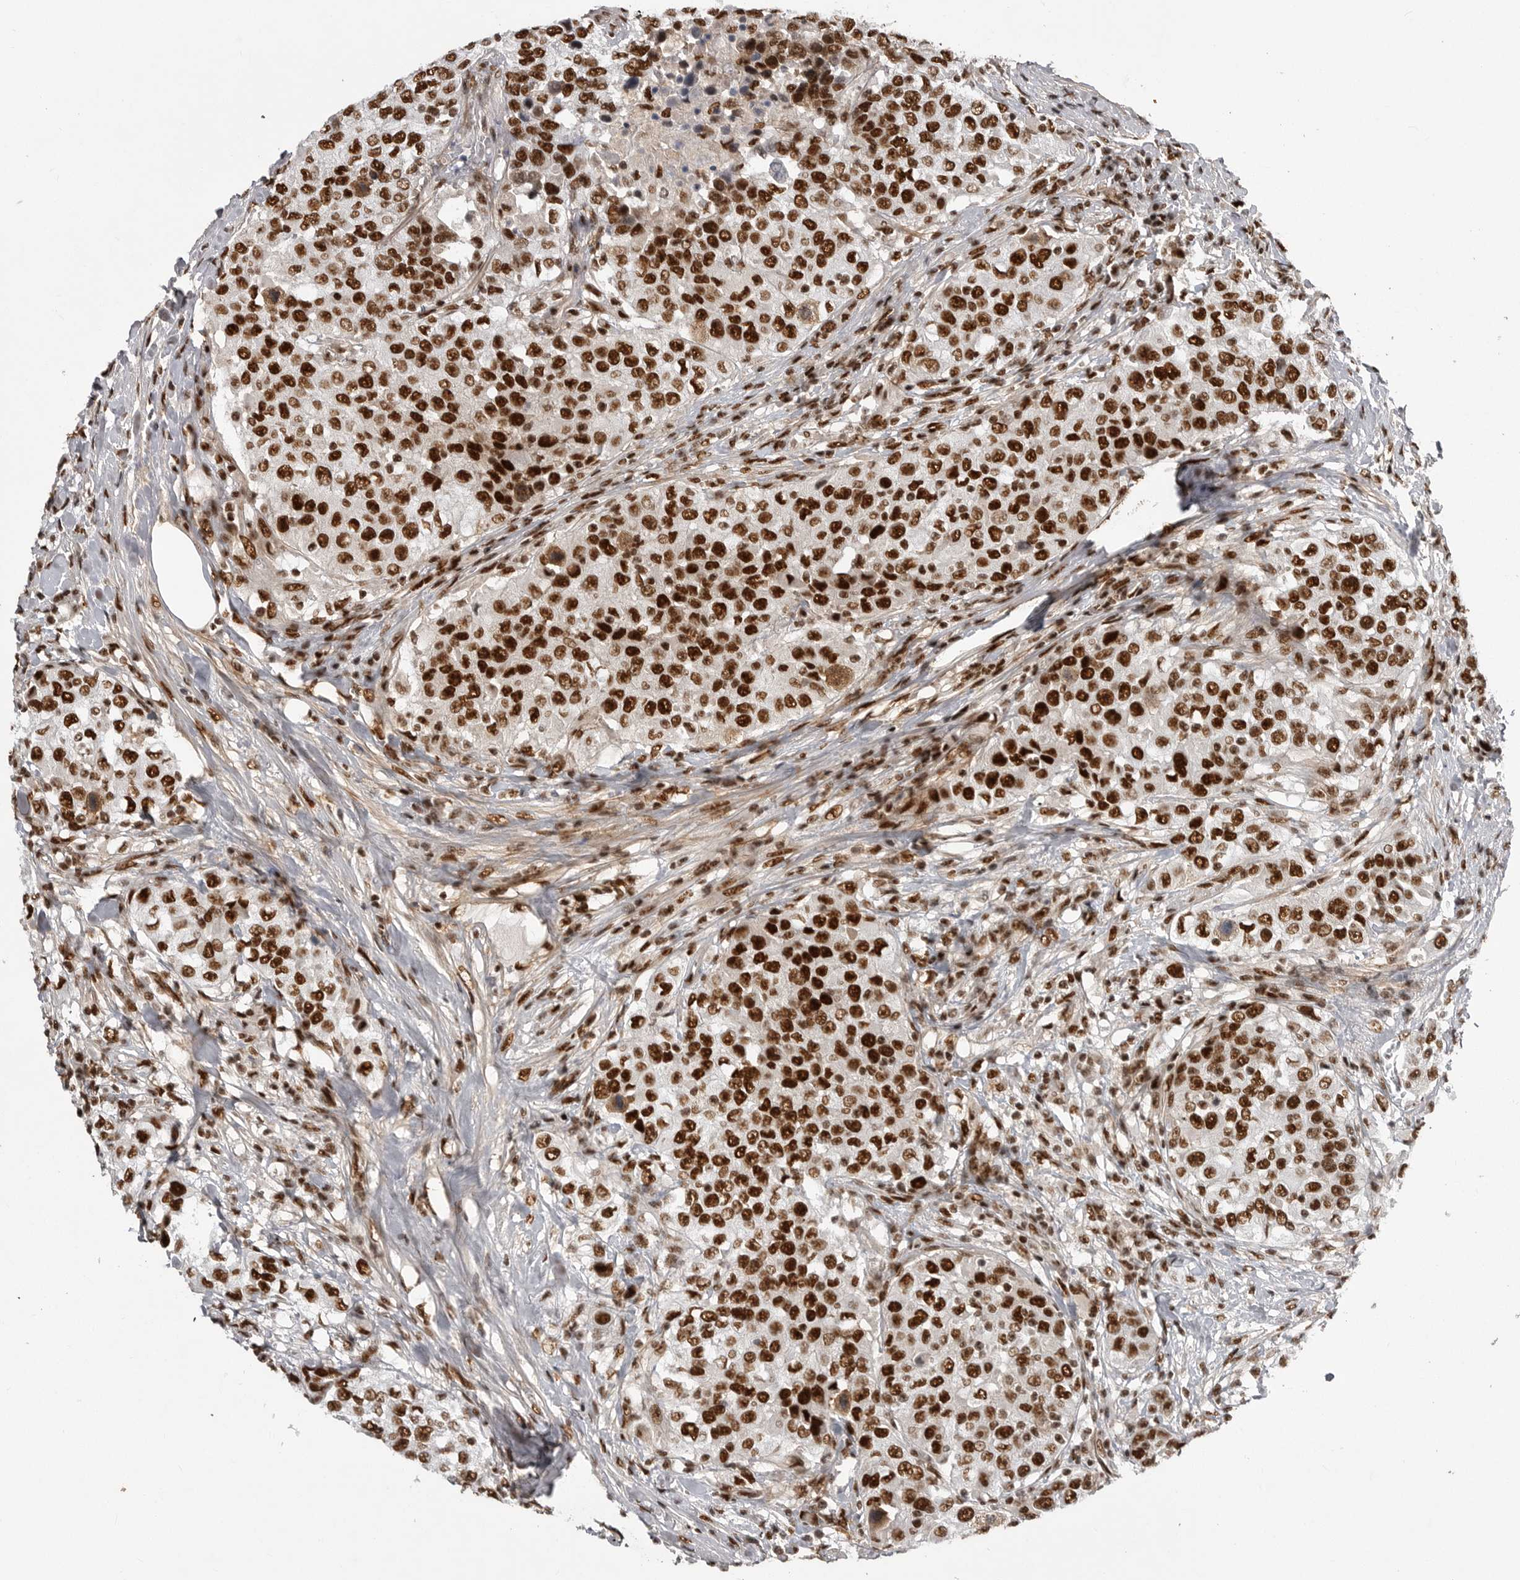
{"staining": {"intensity": "strong", "quantity": ">75%", "location": "nuclear"}, "tissue": "urothelial cancer", "cell_type": "Tumor cells", "image_type": "cancer", "snomed": [{"axis": "morphology", "description": "Urothelial carcinoma, High grade"}, {"axis": "topography", "description": "Urinary bladder"}], "caption": "The image demonstrates staining of urothelial cancer, revealing strong nuclear protein staining (brown color) within tumor cells.", "gene": "PPP1R8", "patient": {"sex": "female", "age": 80}}